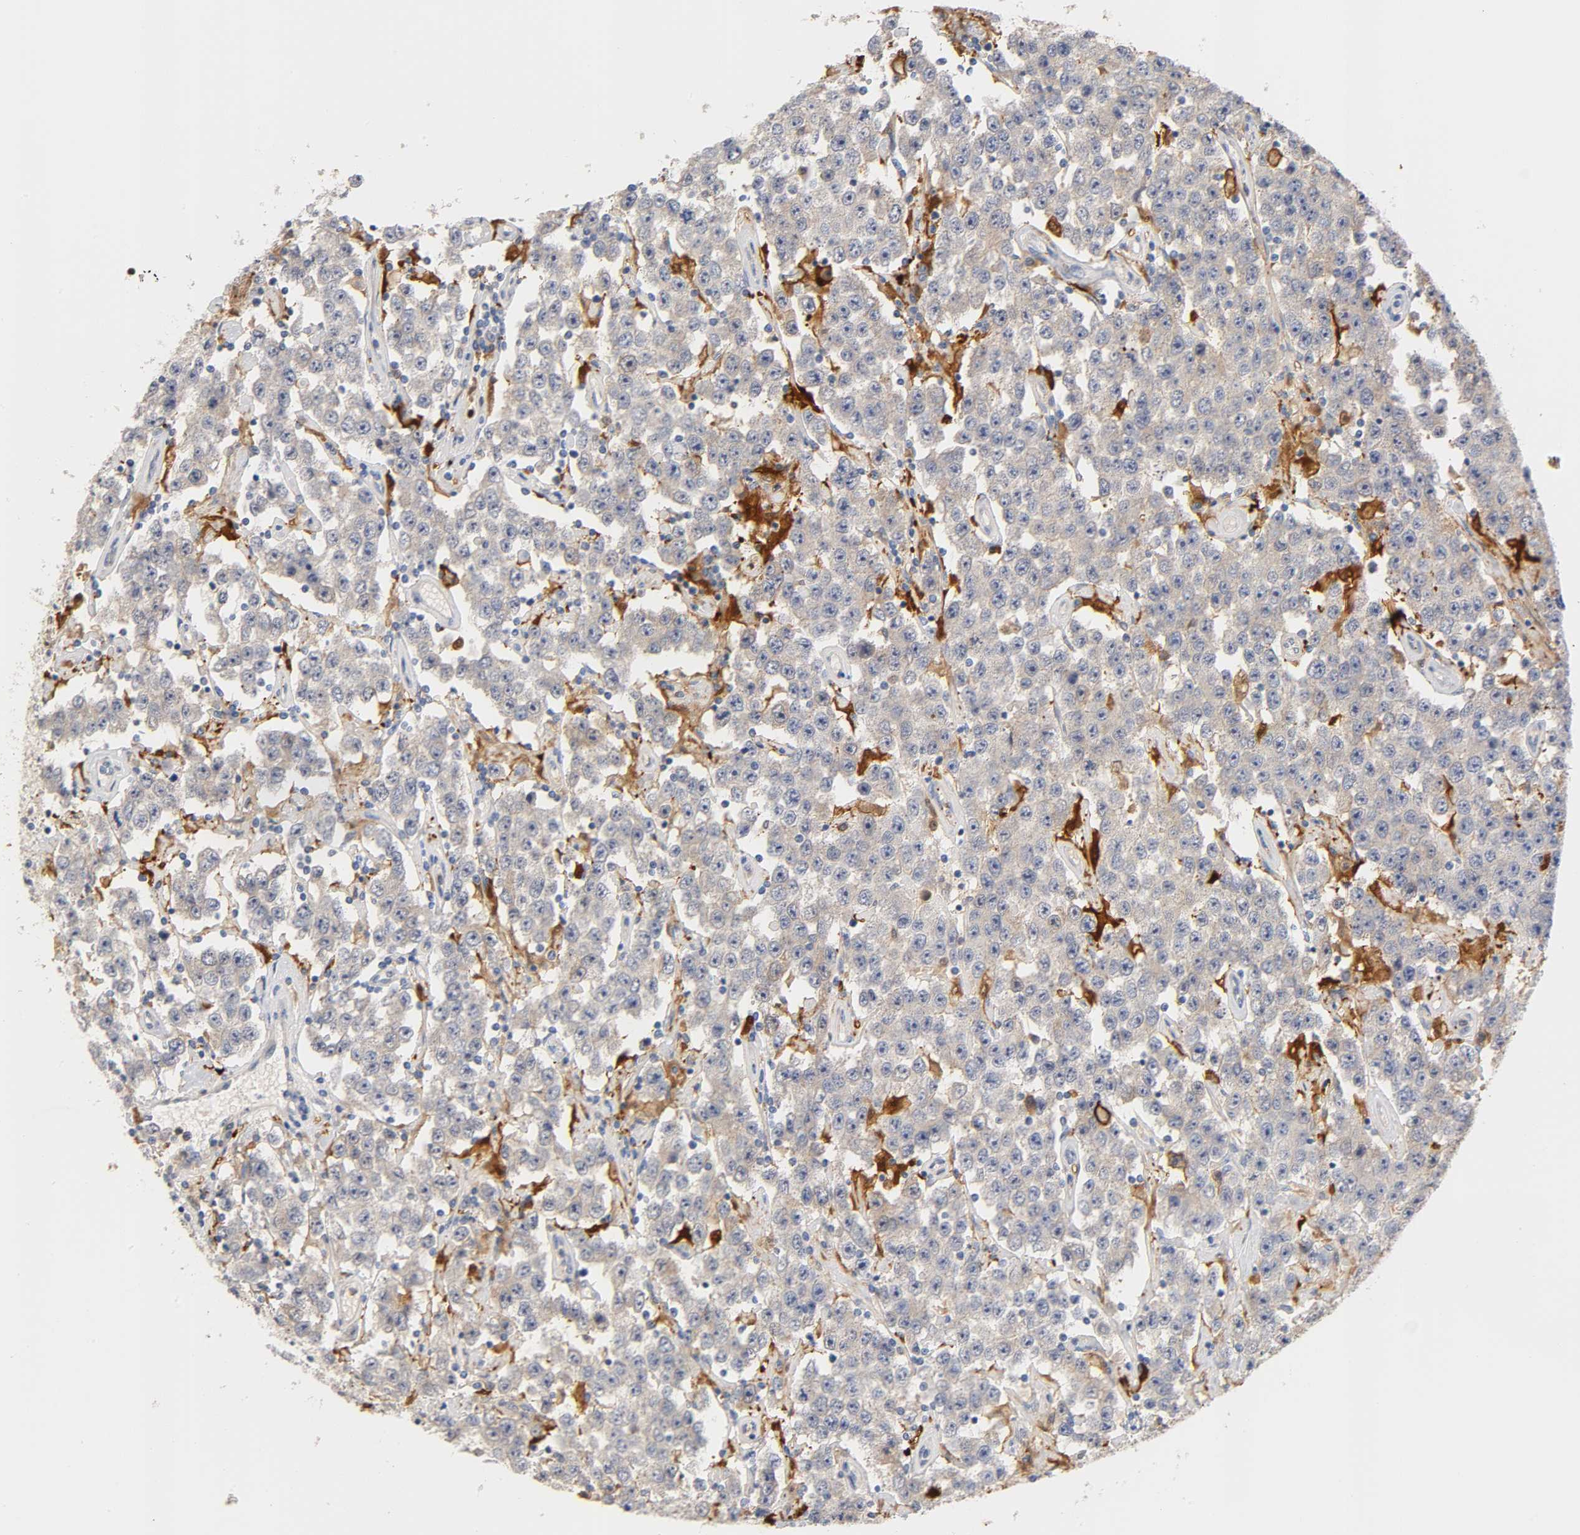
{"staining": {"intensity": "negative", "quantity": "none", "location": "none"}, "tissue": "testis cancer", "cell_type": "Tumor cells", "image_type": "cancer", "snomed": [{"axis": "morphology", "description": "Seminoma, NOS"}, {"axis": "topography", "description": "Testis"}], "caption": "Immunohistochemistry of testis cancer (seminoma) displays no expression in tumor cells.", "gene": "IL18", "patient": {"sex": "male", "age": 52}}